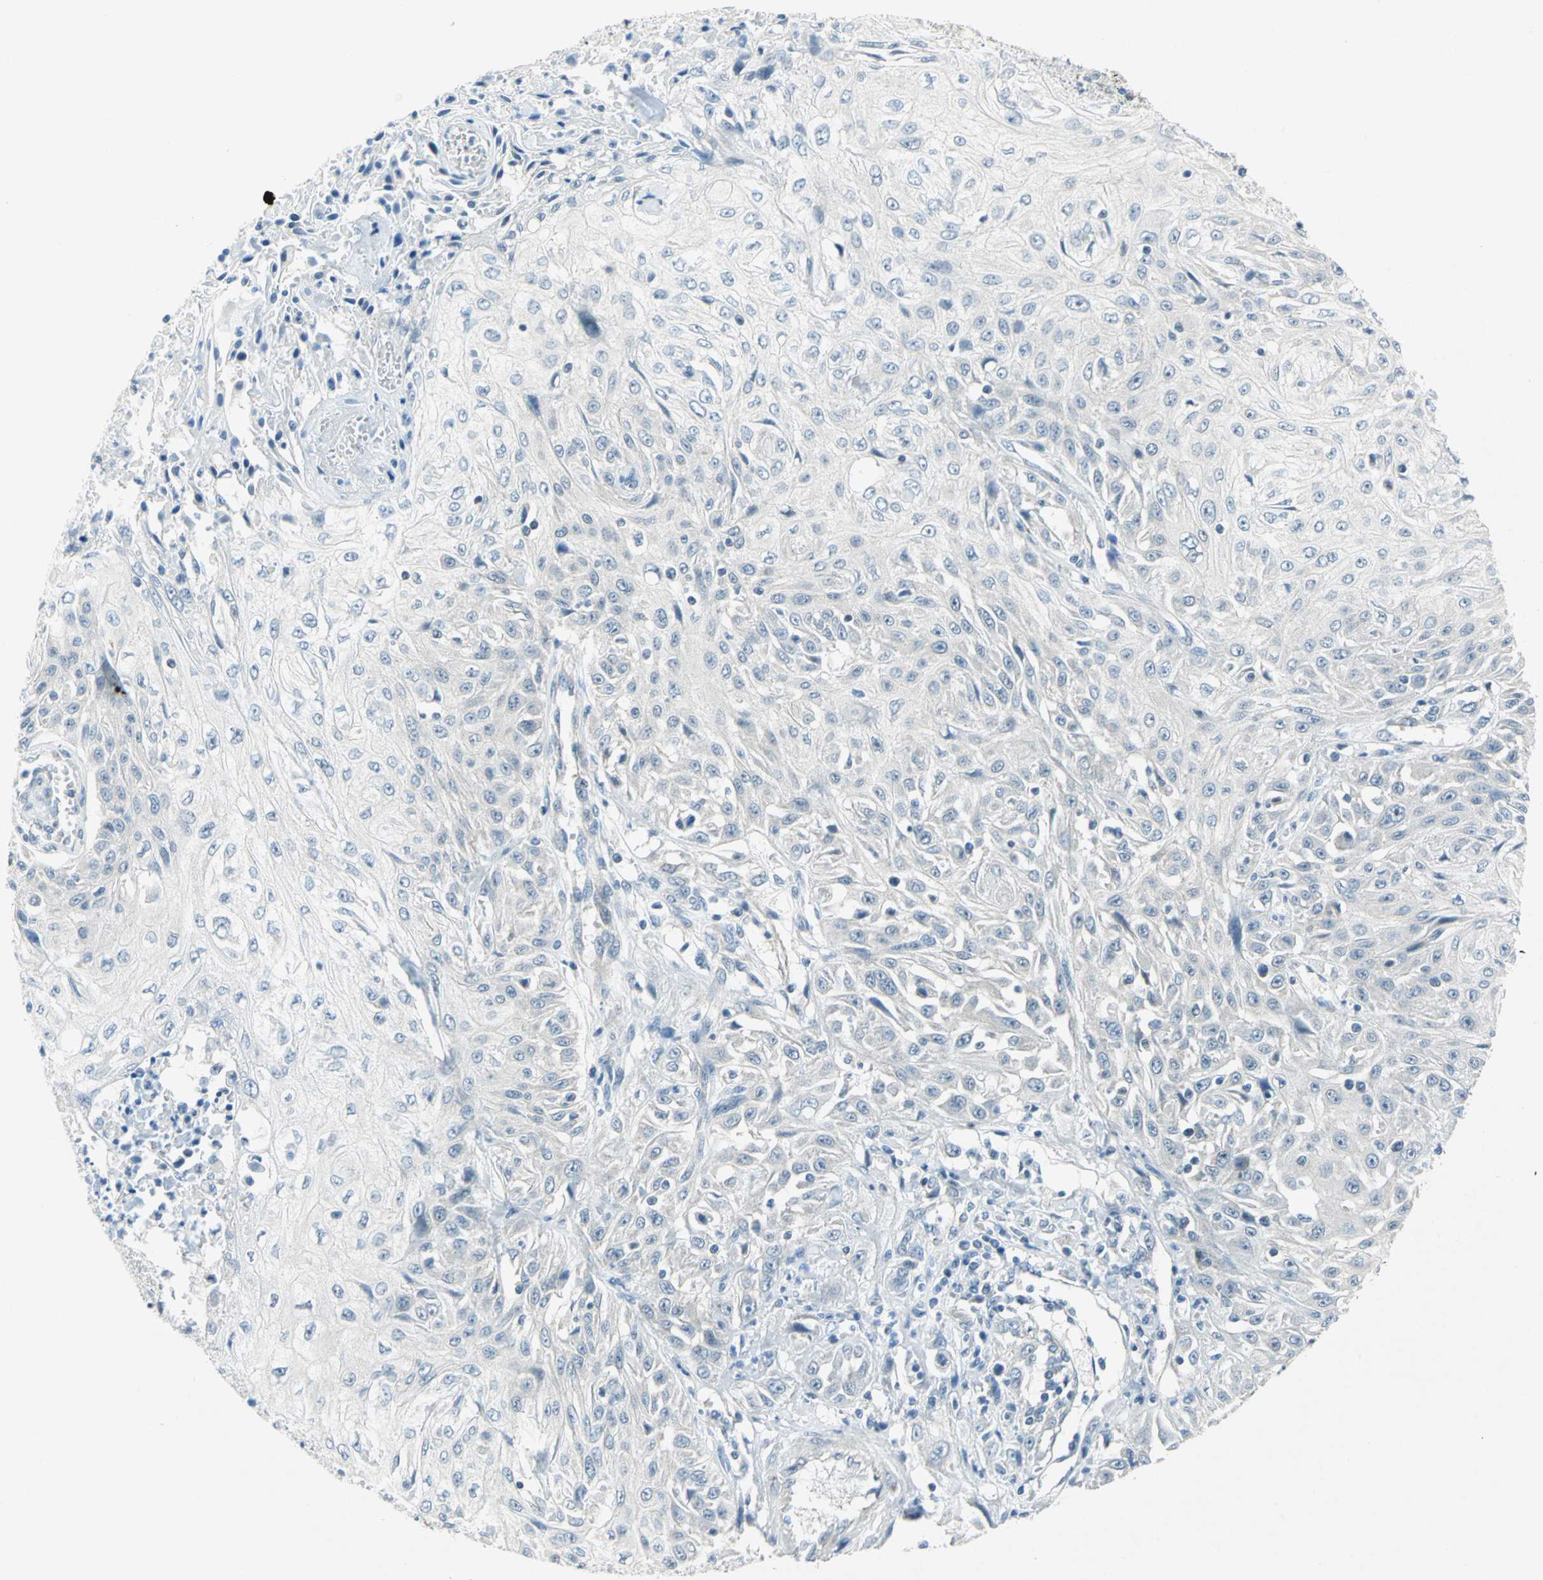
{"staining": {"intensity": "negative", "quantity": "none", "location": "none"}, "tissue": "skin cancer", "cell_type": "Tumor cells", "image_type": "cancer", "snomed": [{"axis": "morphology", "description": "Squamous cell carcinoma, NOS"}, {"axis": "topography", "description": "Skin"}], "caption": "IHC photomicrograph of human skin cancer (squamous cell carcinoma) stained for a protein (brown), which exhibits no positivity in tumor cells.", "gene": "PIN1", "patient": {"sex": "male", "age": 75}}